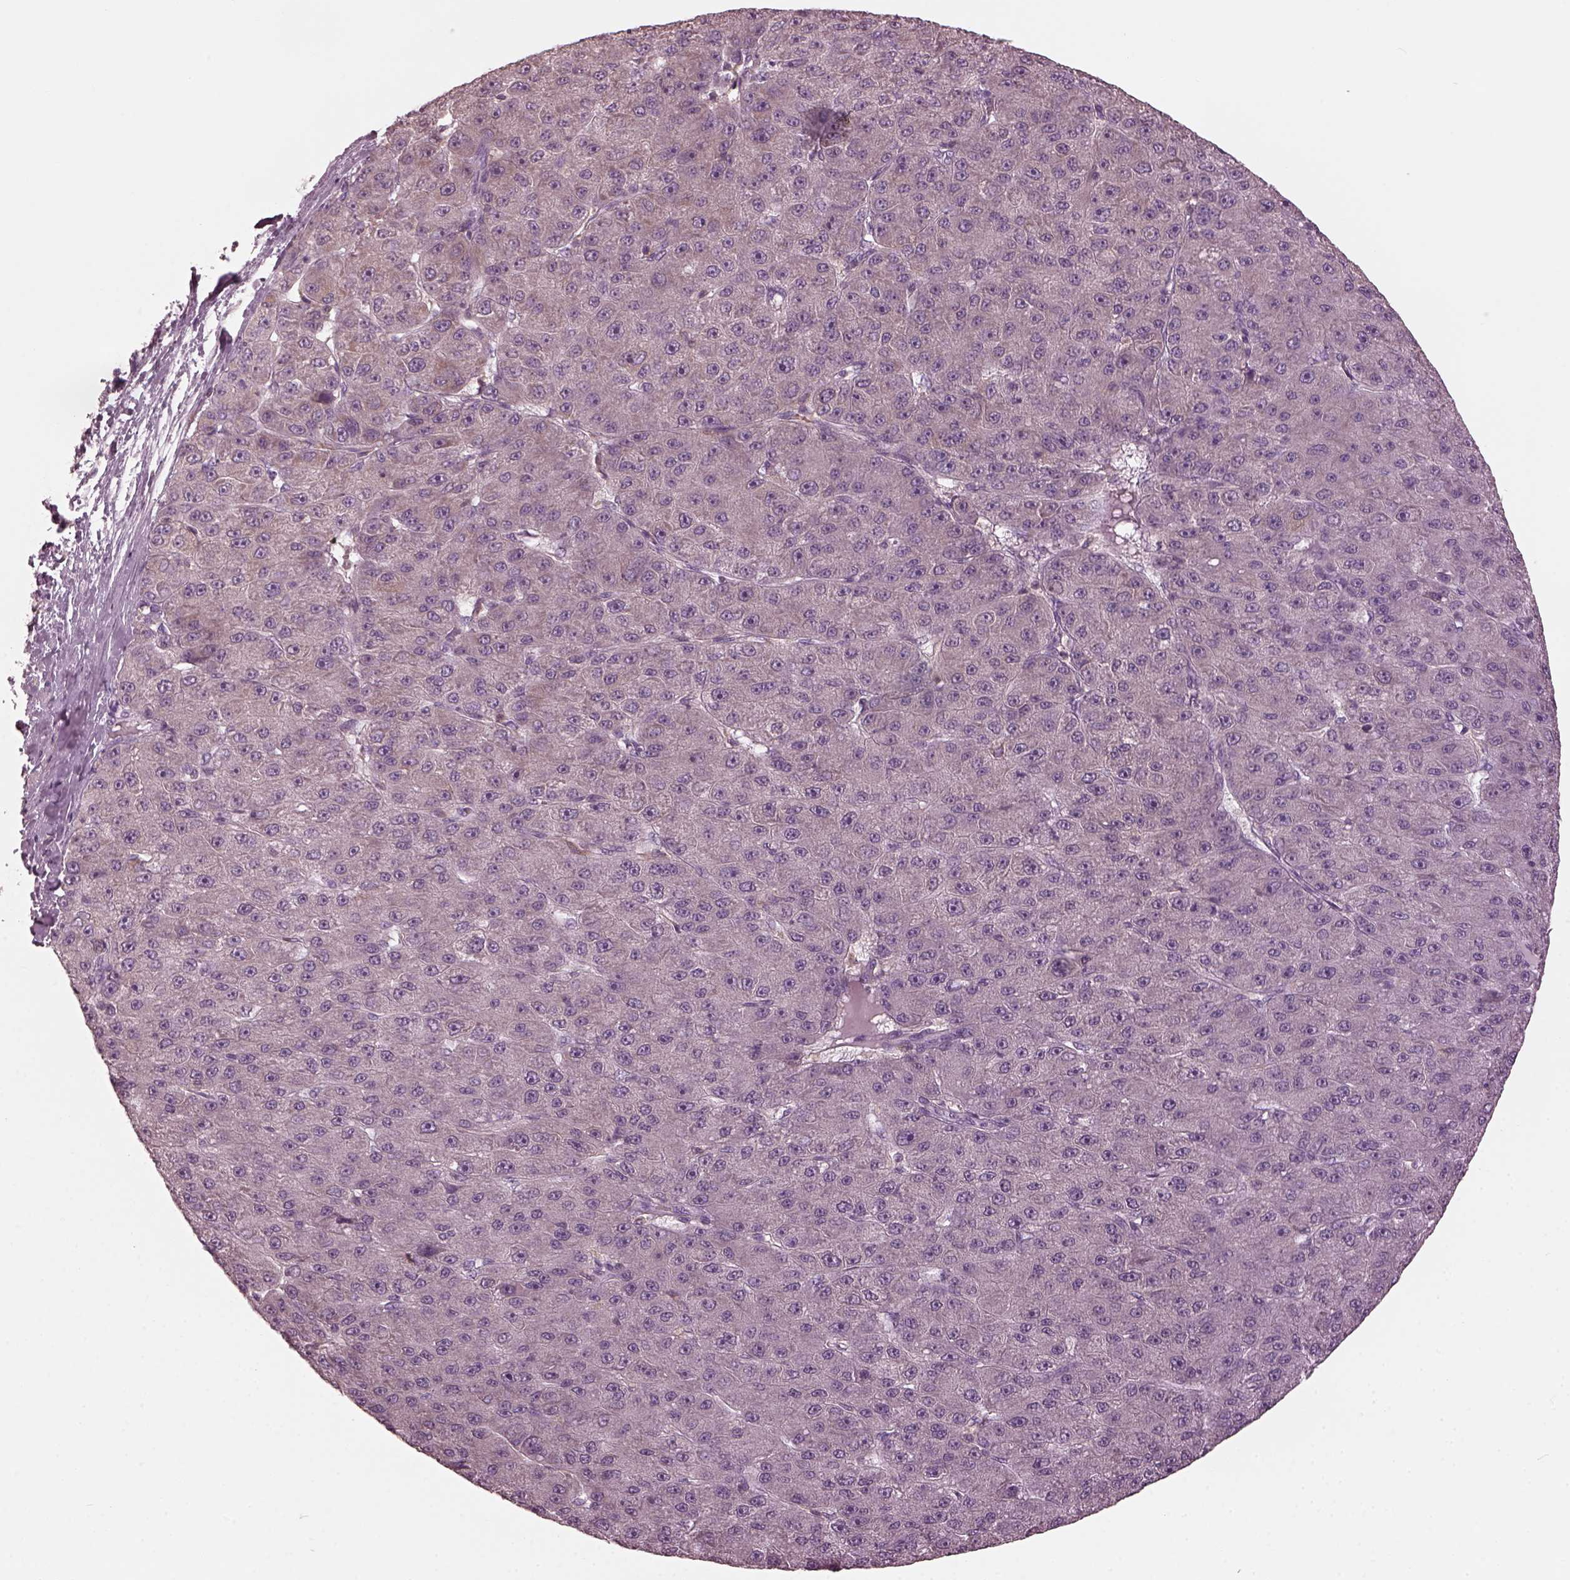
{"staining": {"intensity": "weak", "quantity": "<25%", "location": "cytoplasmic/membranous"}, "tissue": "liver cancer", "cell_type": "Tumor cells", "image_type": "cancer", "snomed": [{"axis": "morphology", "description": "Carcinoma, Hepatocellular, NOS"}, {"axis": "topography", "description": "Liver"}], "caption": "Immunohistochemical staining of liver cancer (hepatocellular carcinoma) demonstrates no significant staining in tumor cells.", "gene": "PSTPIP2", "patient": {"sex": "male", "age": 67}}